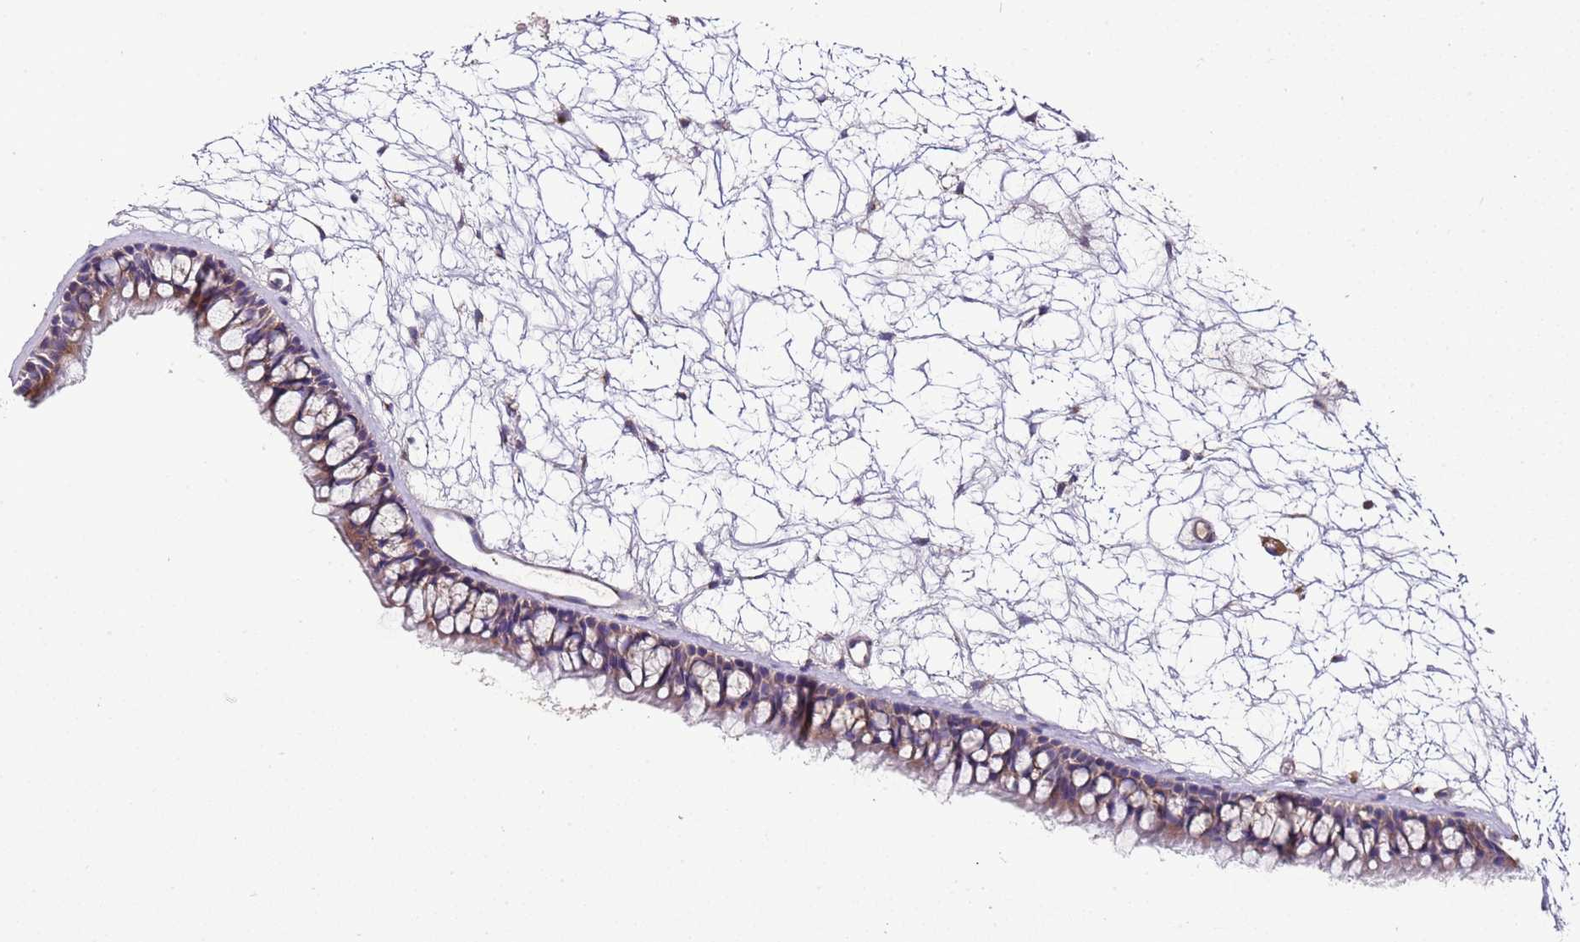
{"staining": {"intensity": "weak", "quantity": ">75%", "location": "cytoplasmic/membranous"}, "tissue": "nasopharynx", "cell_type": "Respiratory epithelial cells", "image_type": "normal", "snomed": [{"axis": "morphology", "description": "Normal tissue, NOS"}, {"axis": "topography", "description": "Nasopharynx"}], "caption": "Nasopharynx stained with a brown dye displays weak cytoplasmic/membranous positive expression in approximately >75% of respiratory epithelial cells.", "gene": "FAM20A", "patient": {"sex": "male", "age": 64}}